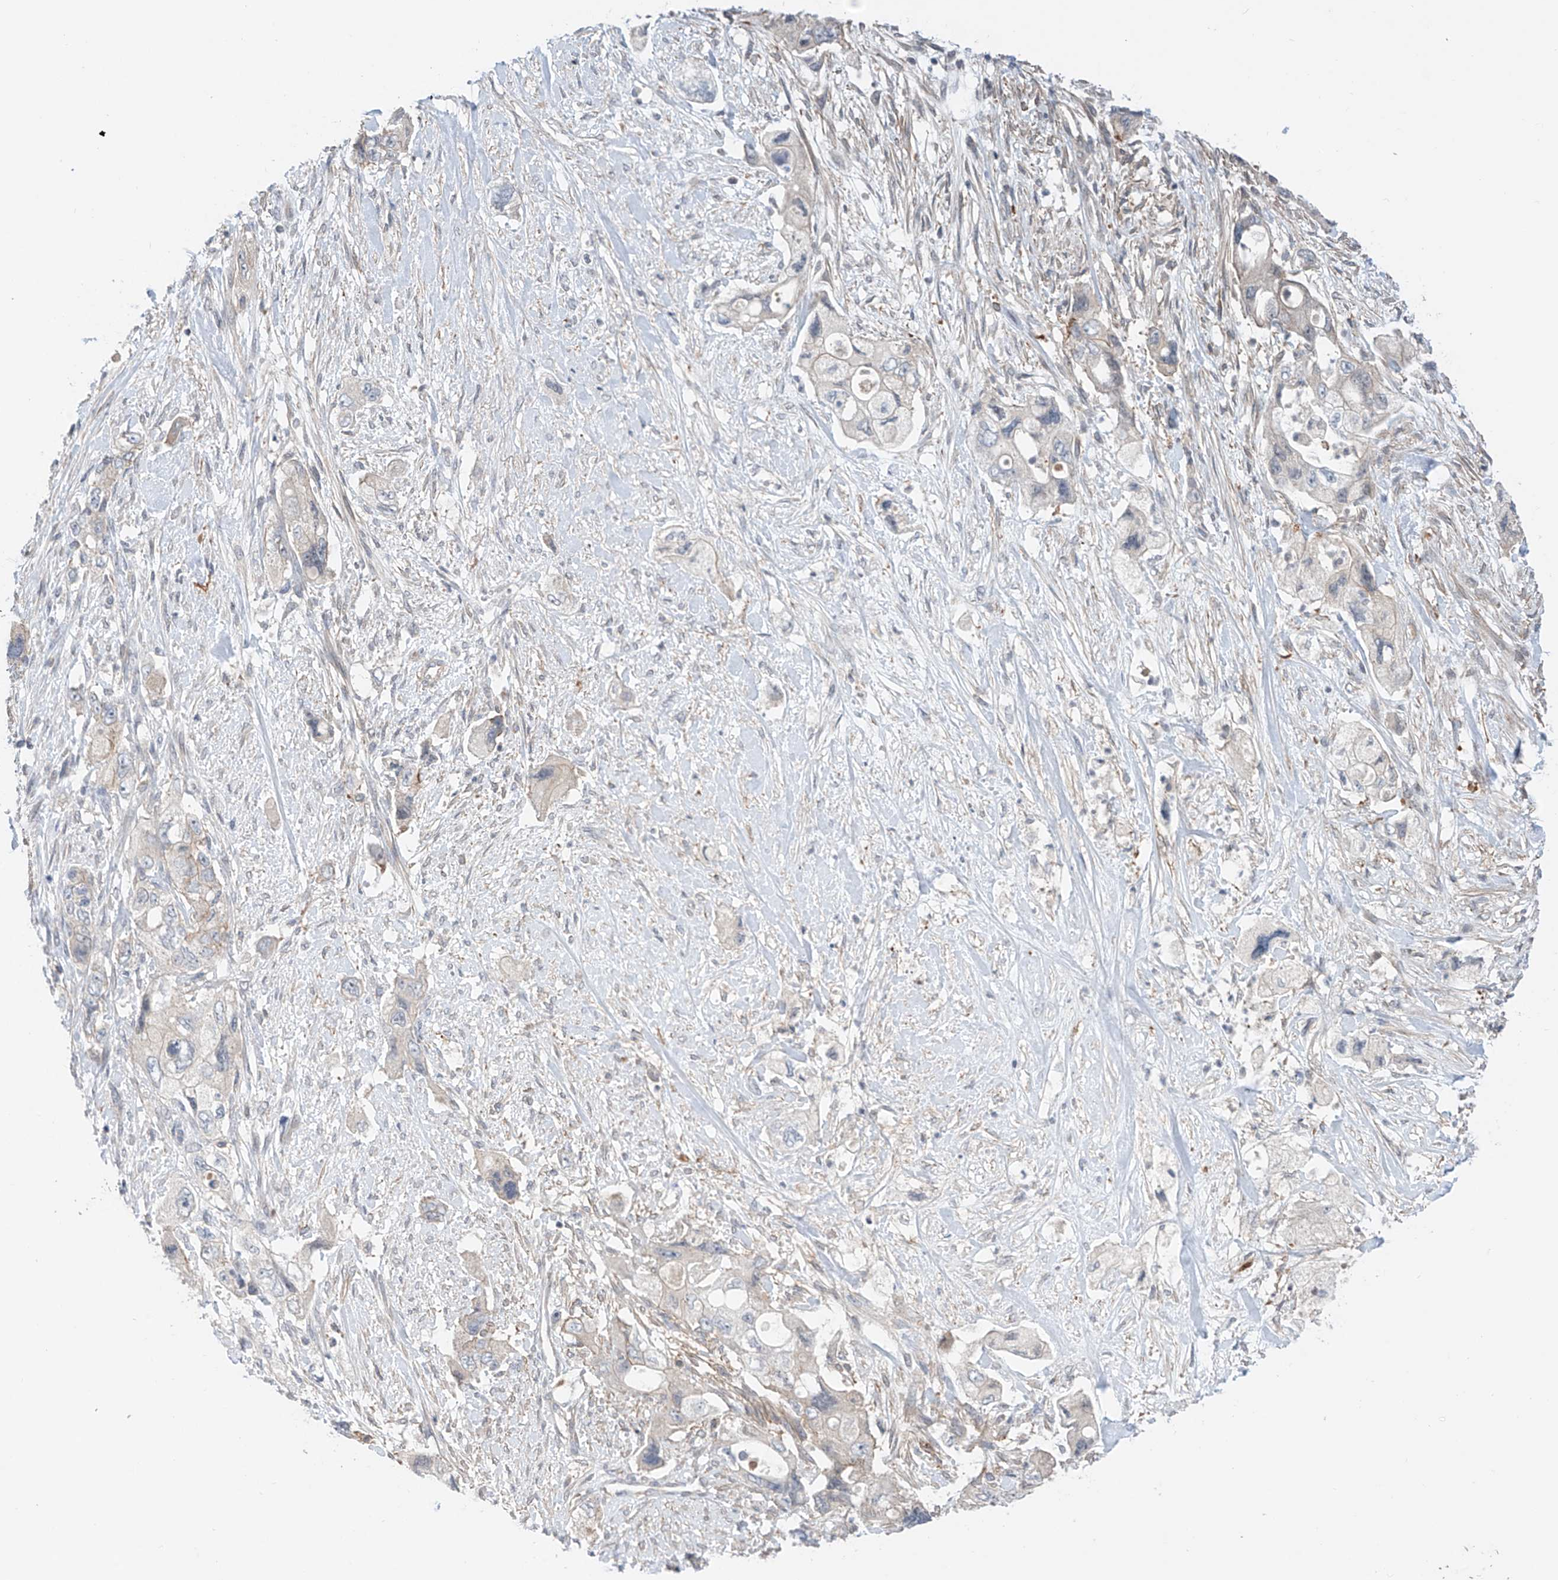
{"staining": {"intensity": "negative", "quantity": "none", "location": "none"}, "tissue": "pancreatic cancer", "cell_type": "Tumor cells", "image_type": "cancer", "snomed": [{"axis": "morphology", "description": "Adenocarcinoma, NOS"}, {"axis": "topography", "description": "Pancreas"}], "caption": "IHC micrograph of pancreatic adenocarcinoma stained for a protein (brown), which reveals no positivity in tumor cells.", "gene": "ABLIM2", "patient": {"sex": "female", "age": 73}}